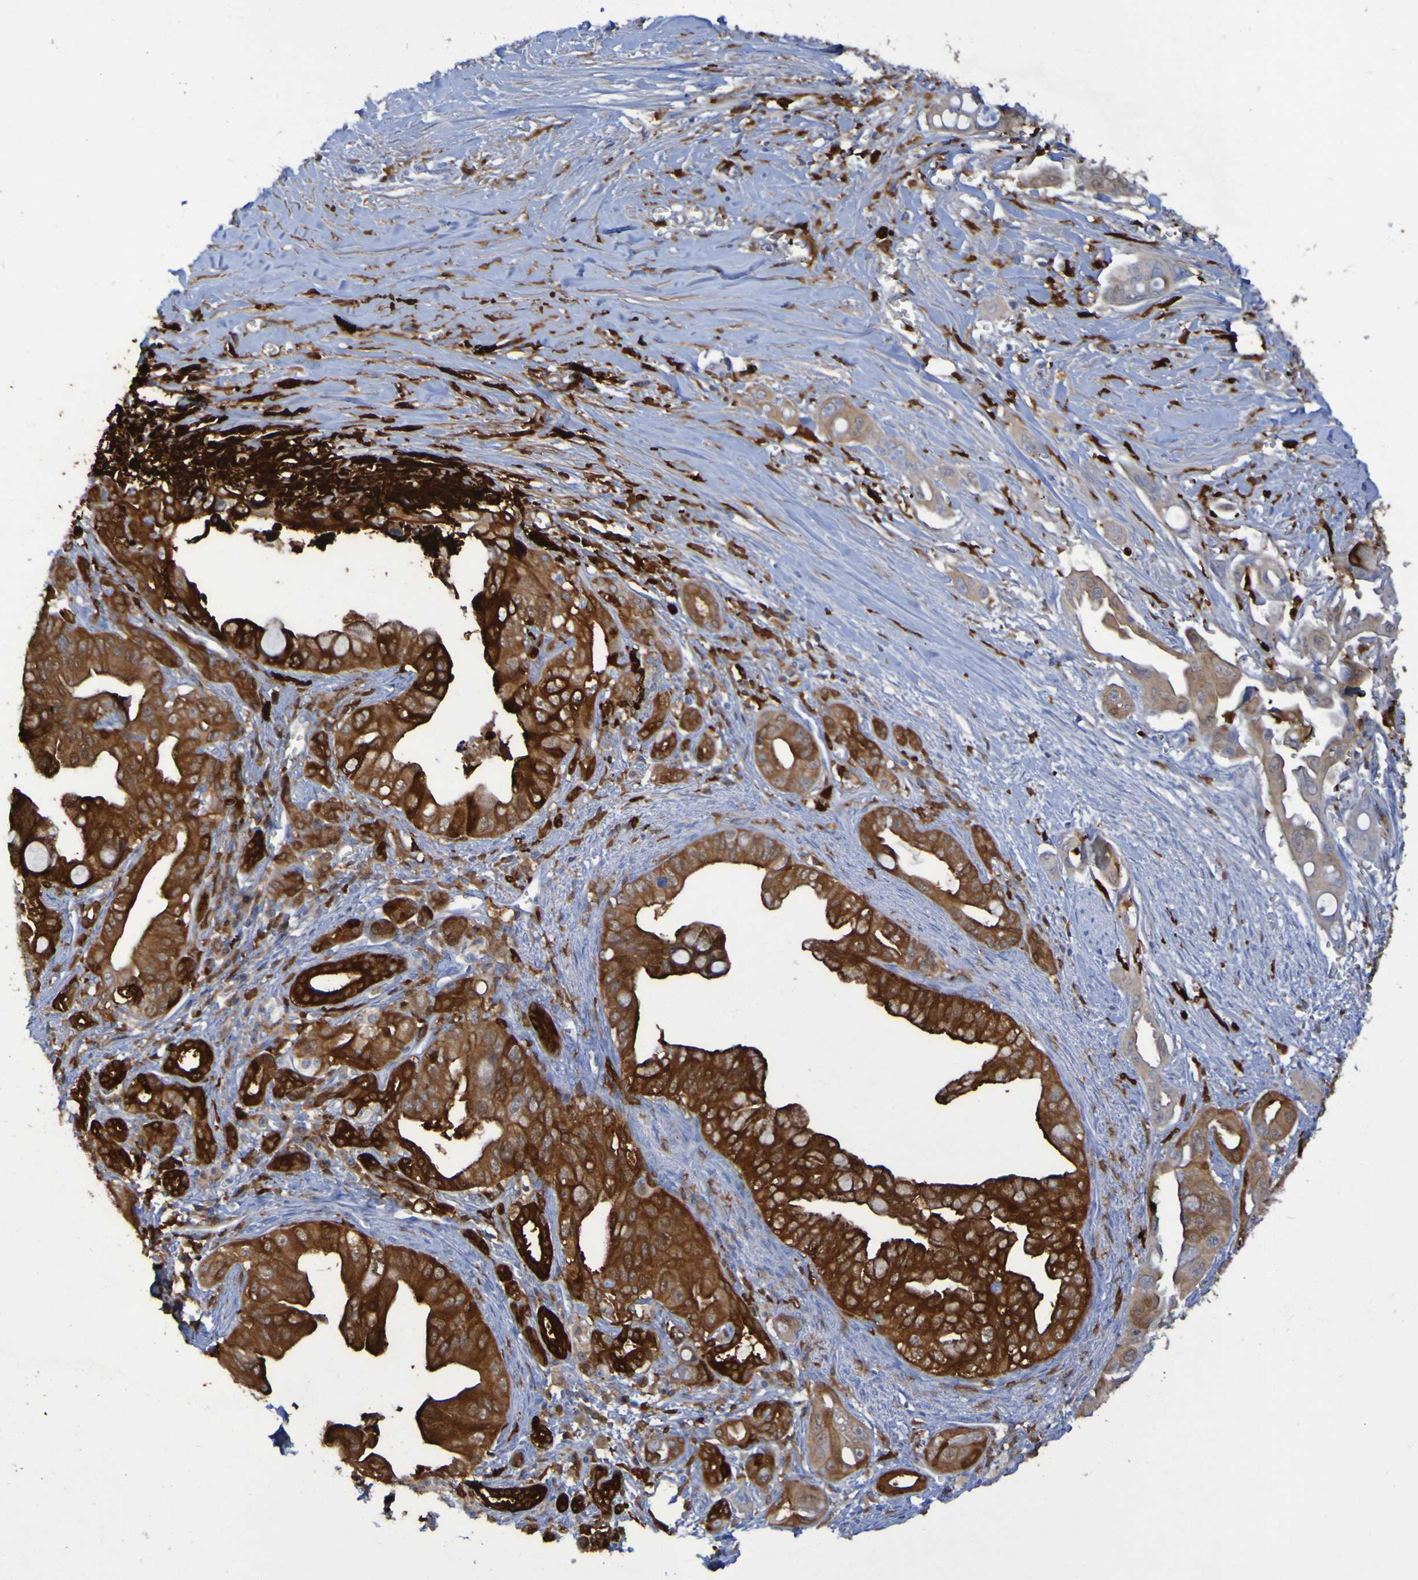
{"staining": {"intensity": "strong", "quantity": ">75%", "location": "cytoplasmic/membranous"}, "tissue": "pancreatic cancer", "cell_type": "Tumor cells", "image_type": "cancer", "snomed": [{"axis": "morphology", "description": "Adenocarcinoma, NOS"}, {"axis": "topography", "description": "Pancreas"}], "caption": "IHC (DAB (3,3'-diaminobenzidine)) staining of pancreatic adenocarcinoma shows strong cytoplasmic/membranous protein expression in approximately >75% of tumor cells. The staining is performed using DAB (3,3'-diaminobenzidine) brown chromogen to label protein expression. The nuclei are counter-stained blue using hematoxylin.", "gene": "MPPE1", "patient": {"sex": "male", "age": 59}}